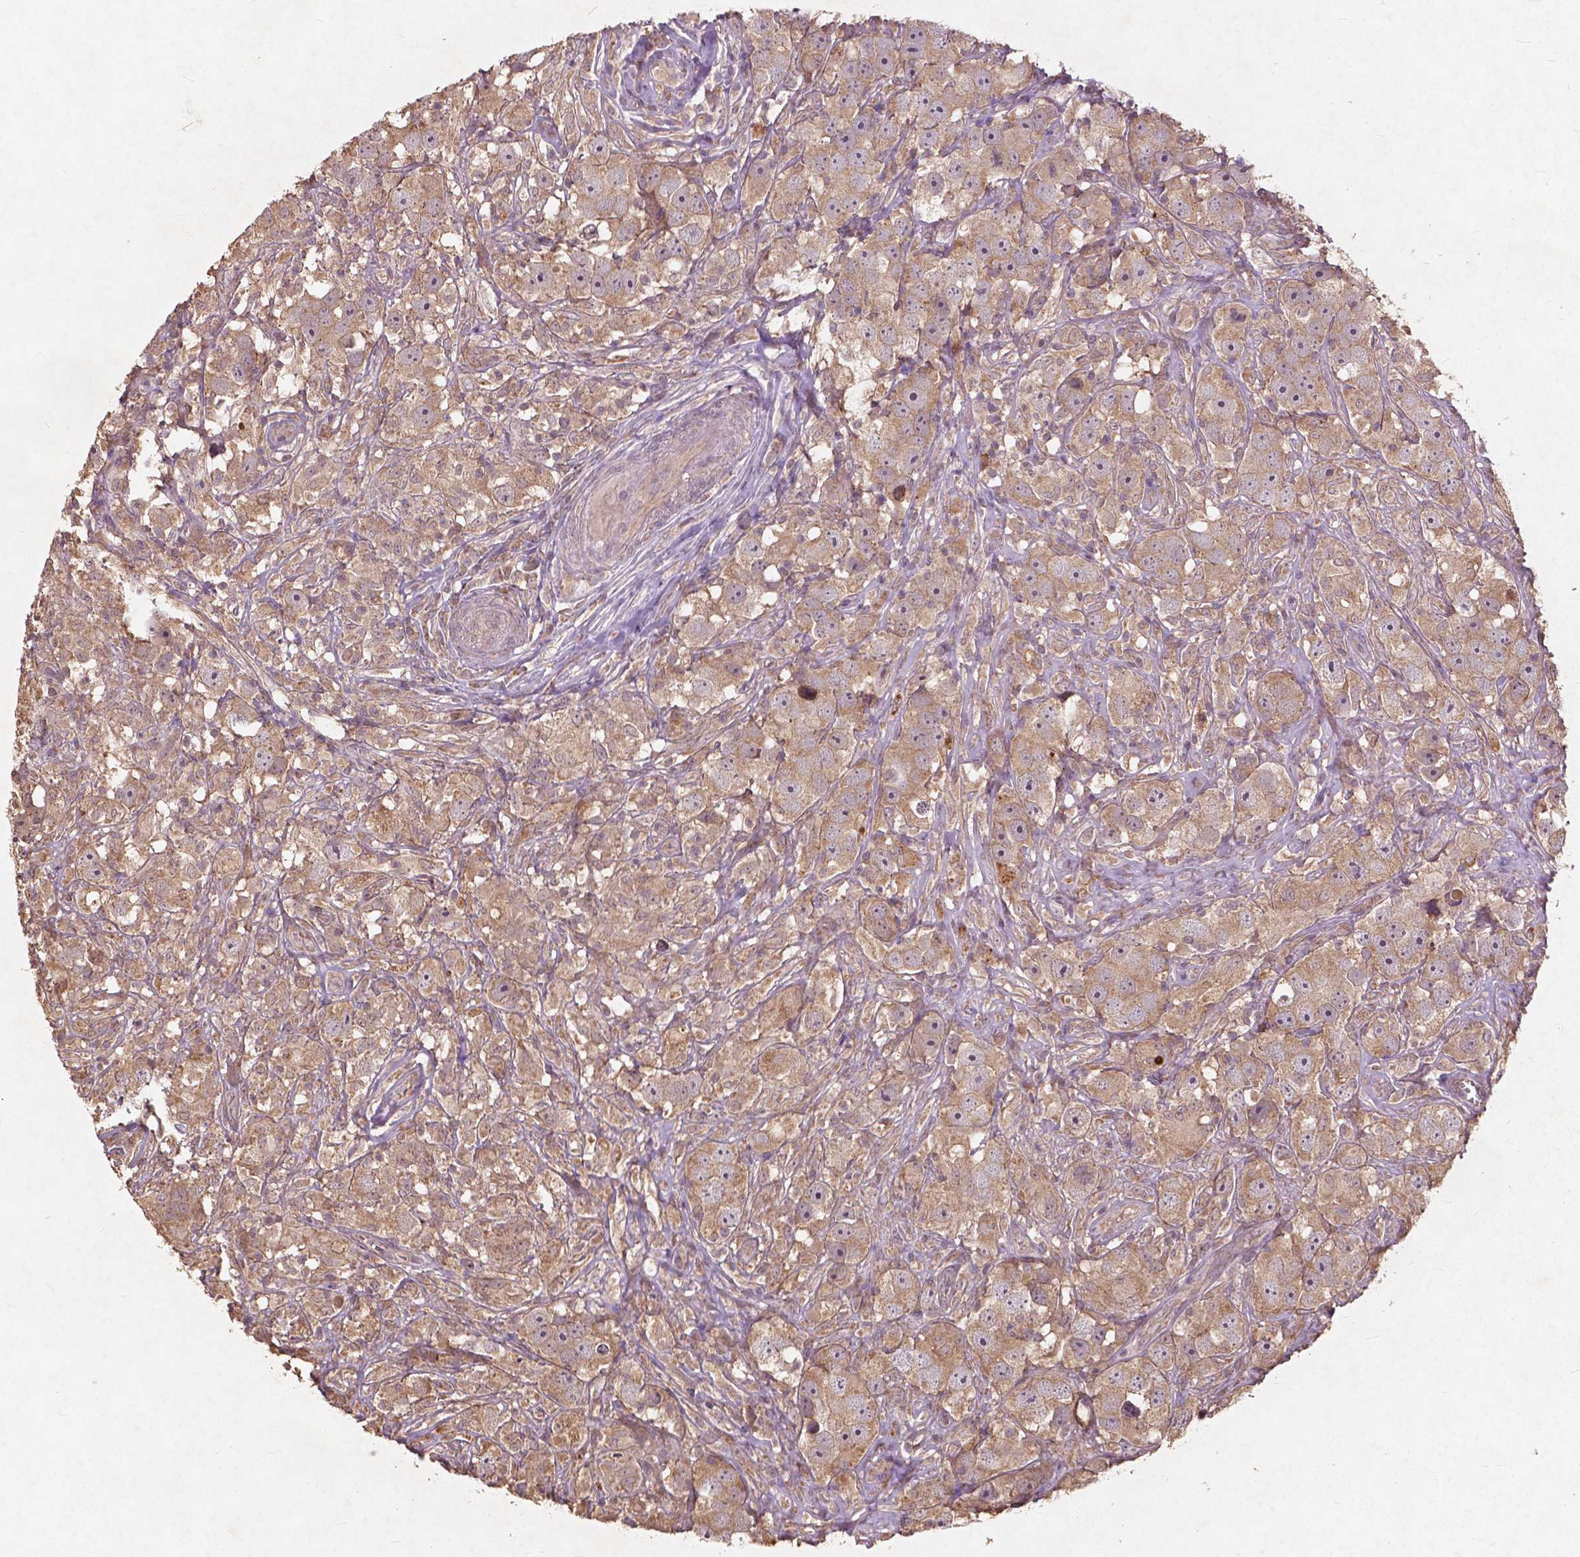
{"staining": {"intensity": "moderate", "quantity": ">75%", "location": "cytoplasmic/membranous"}, "tissue": "testis cancer", "cell_type": "Tumor cells", "image_type": "cancer", "snomed": [{"axis": "morphology", "description": "Seminoma, NOS"}, {"axis": "topography", "description": "Testis"}], "caption": "Testis cancer stained with a brown dye displays moderate cytoplasmic/membranous positive staining in approximately >75% of tumor cells.", "gene": "ST6GALNAC5", "patient": {"sex": "male", "age": 49}}